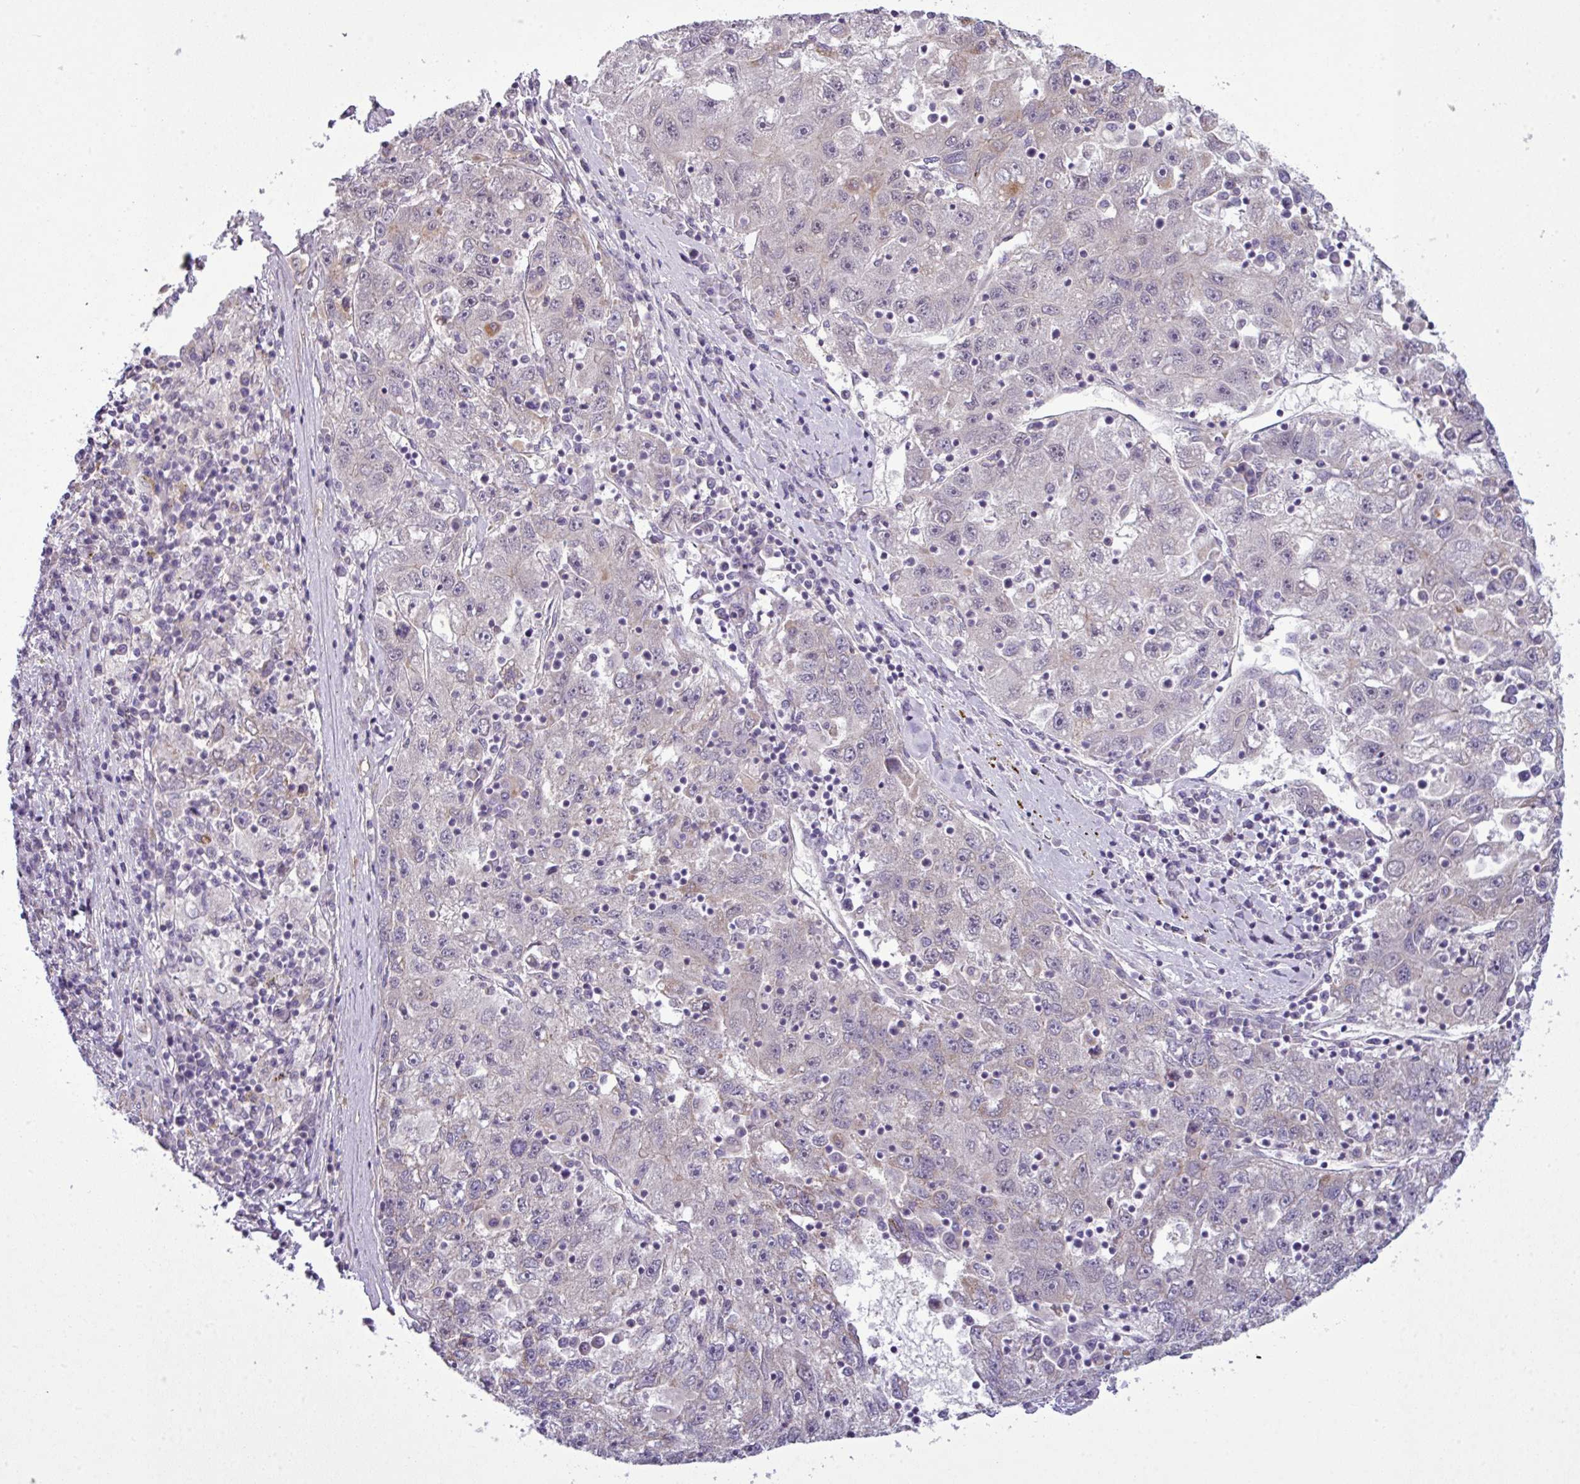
{"staining": {"intensity": "negative", "quantity": "none", "location": "none"}, "tissue": "liver cancer", "cell_type": "Tumor cells", "image_type": "cancer", "snomed": [{"axis": "morphology", "description": "Carcinoma, Hepatocellular, NOS"}, {"axis": "topography", "description": "Liver"}], "caption": "Tumor cells show no significant staining in liver cancer (hepatocellular carcinoma).", "gene": "ZNF217", "patient": {"sex": "male", "age": 49}}